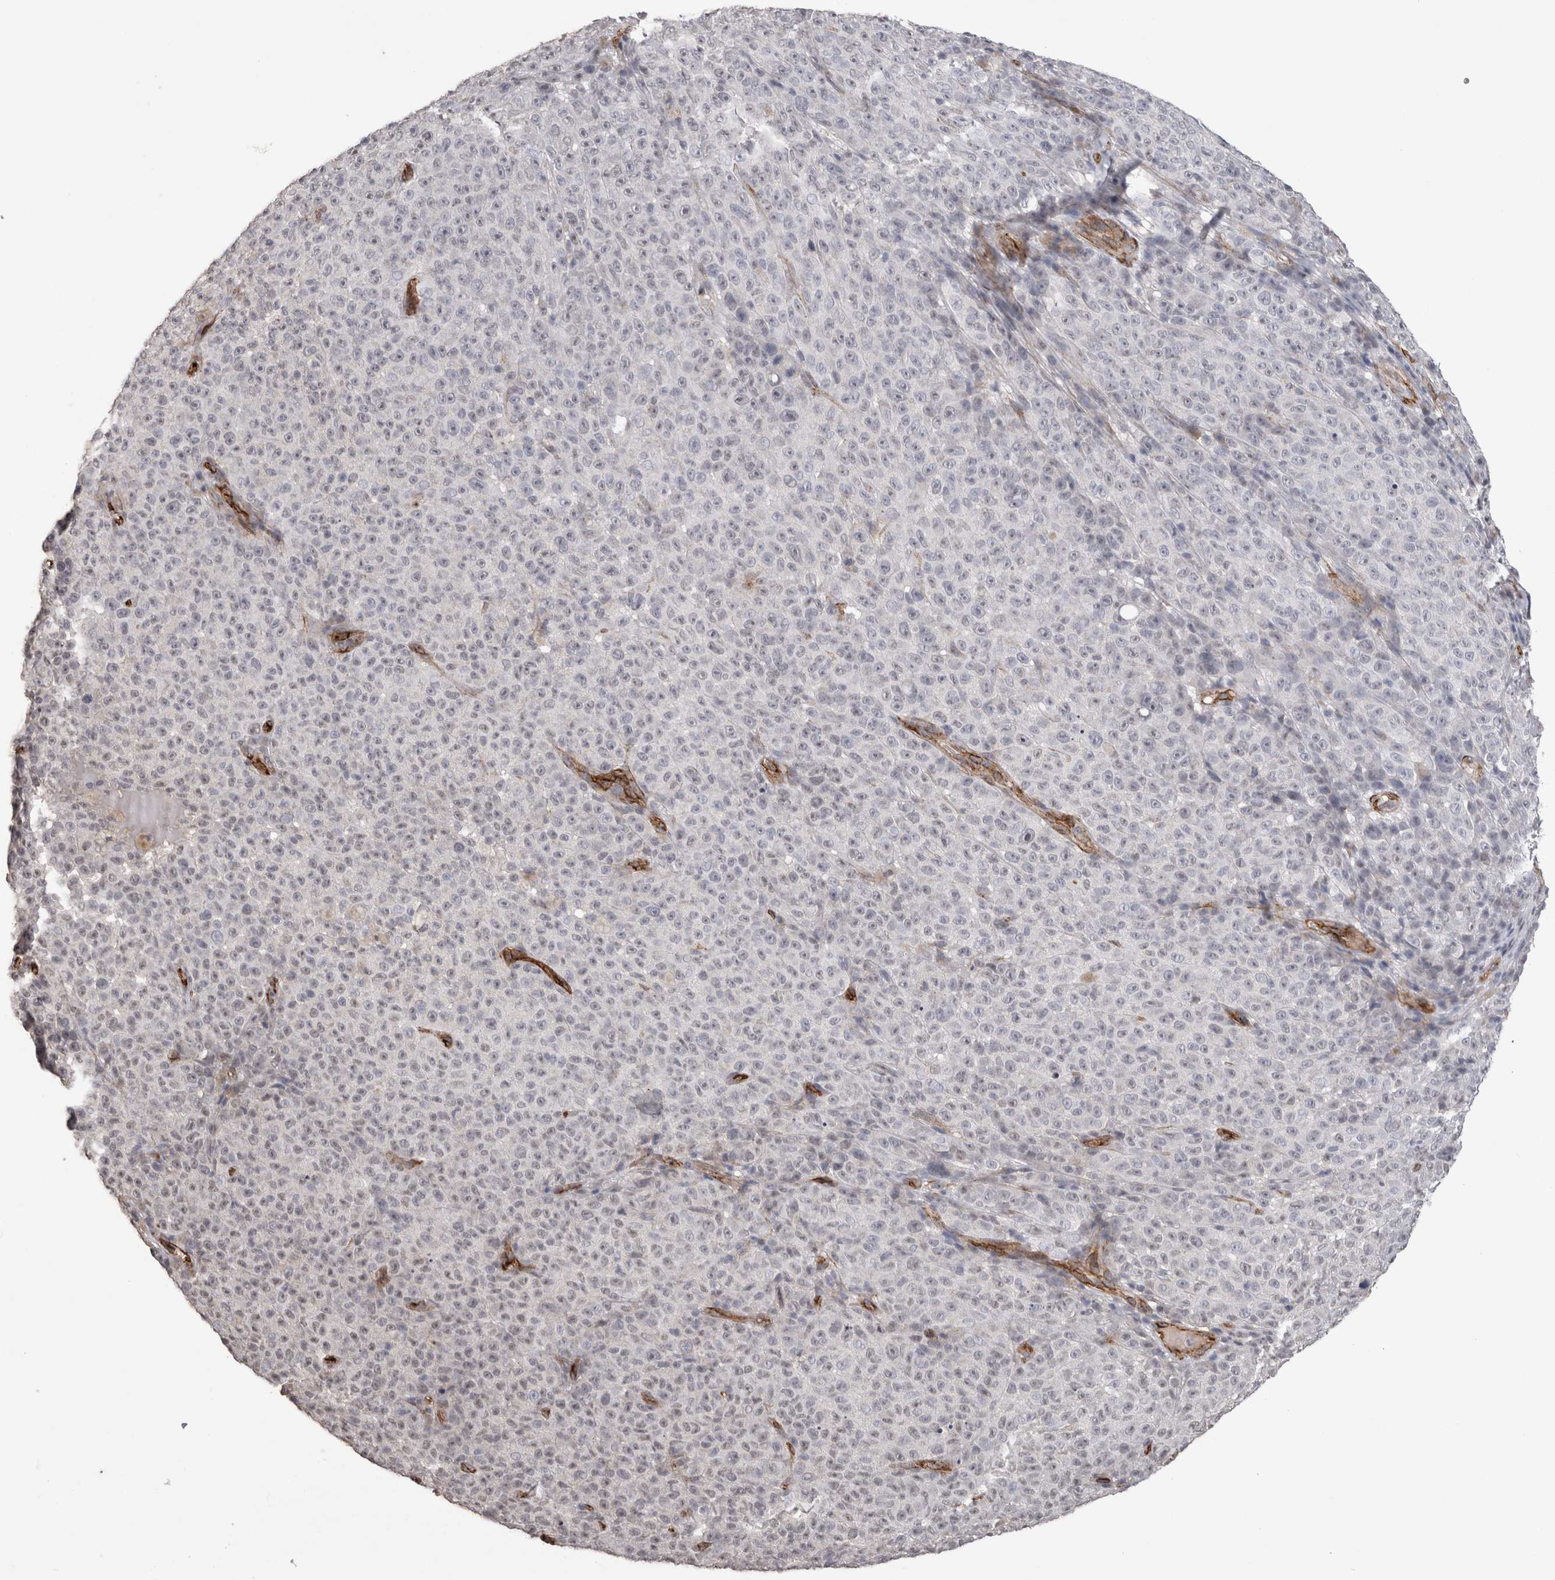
{"staining": {"intensity": "negative", "quantity": "none", "location": "none"}, "tissue": "melanoma", "cell_type": "Tumor cells", "image_type": "cancer", "snomed": [{"axis": "morphology", "description": "Malignant melanoma, NOS"}, {"axis": "topography", "description": "Skin"}], "caption": "Tumor cells are negative for brown protein staining in melanoma.", "gene": "CDH13", "patient": {"sex": "female", "age": 82}}